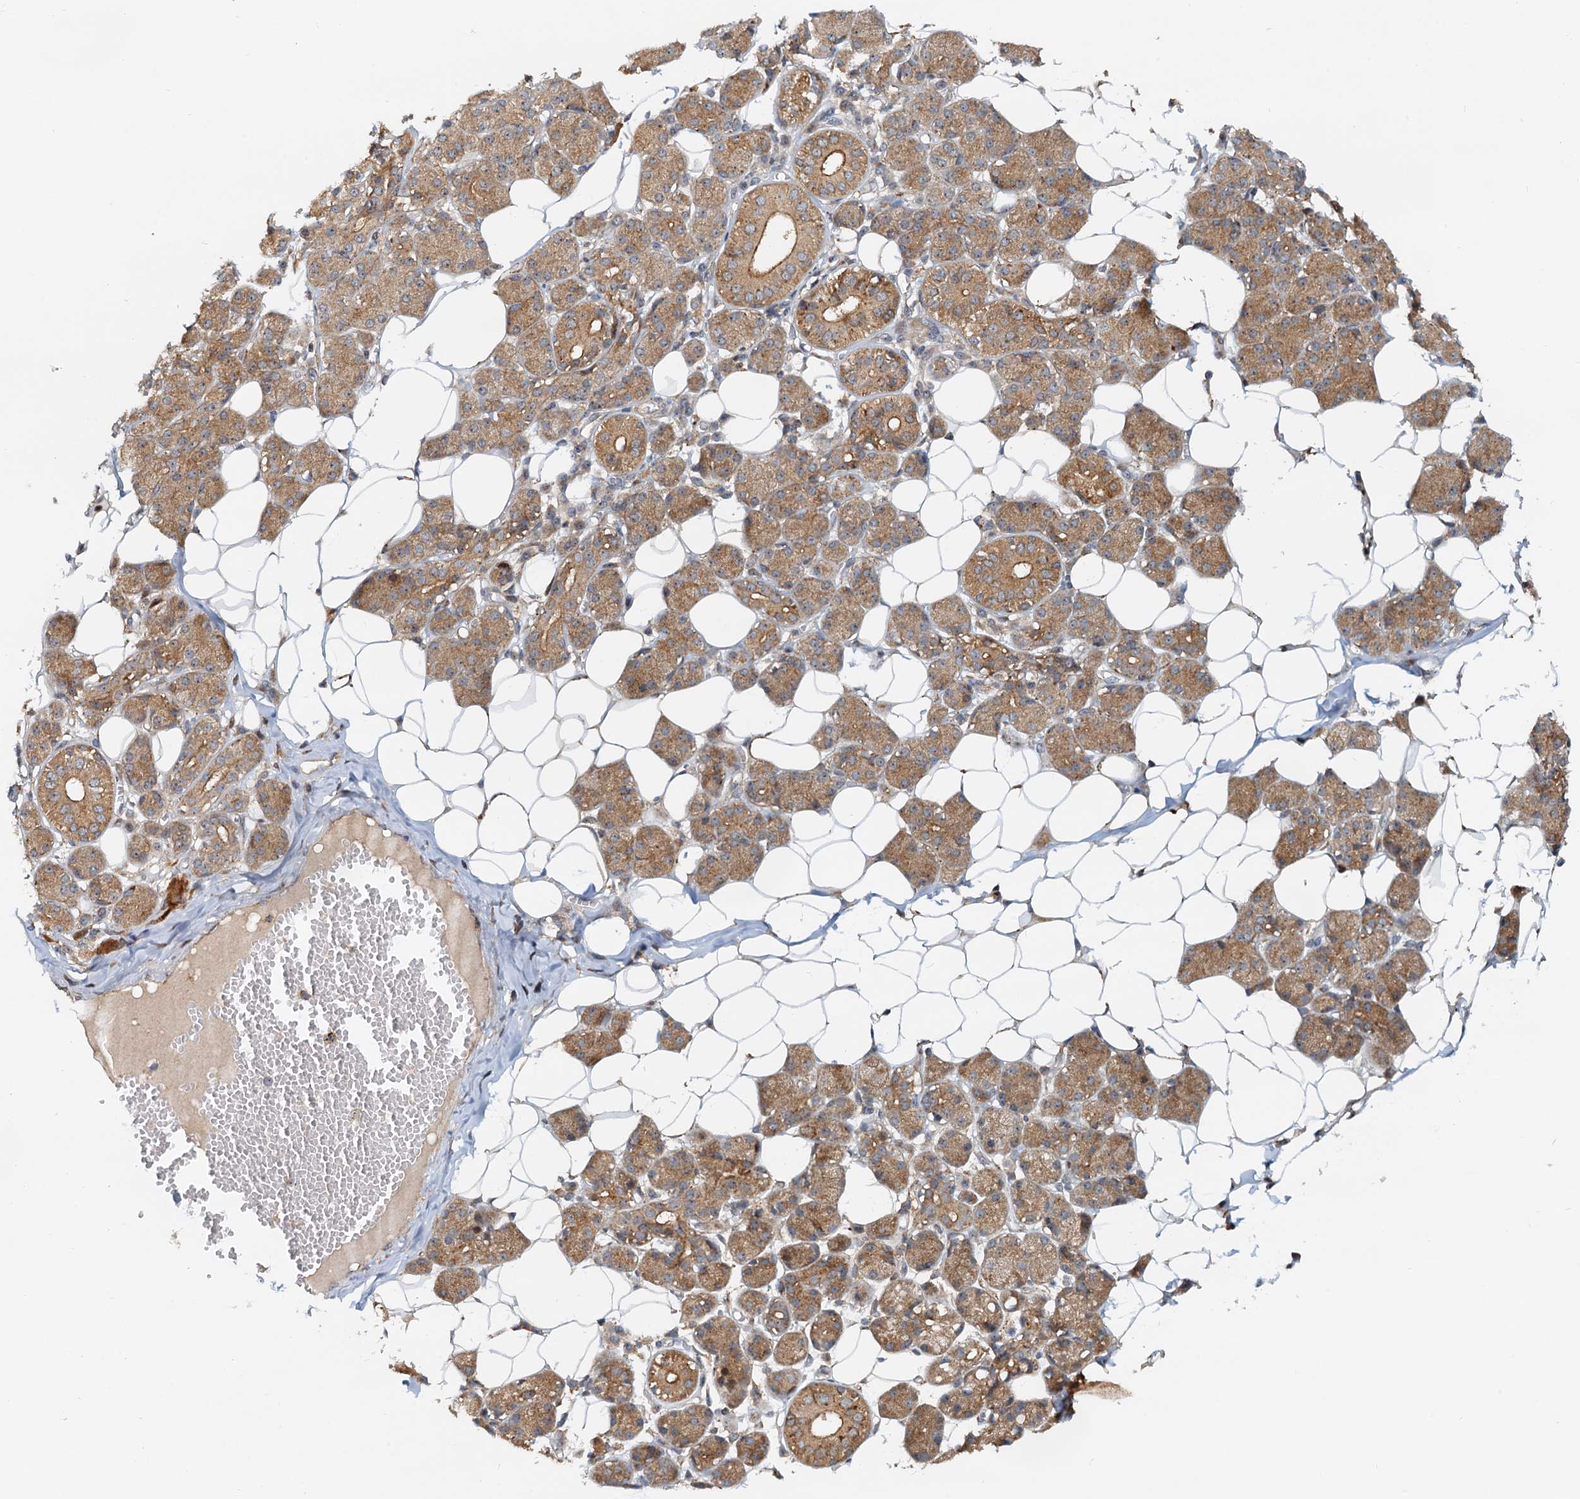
{"staining": {"intensity": "moderate", "quantity": ">75%", "location": "cytoplasmic/membranous"}, "tissue": "salivary gland", "cell_type": "Glandular cells", "image_type": "normal", "snomed": [{"axis": "morphology", "description": "Normal tissue, NOS"}, {"axis": "topography", "description": "Salivary gland"}], "caption": "An immunohistochemistry (IHC) histopathology image of normal tissue is shown. Protein staining in brown highlights moderate cytoplasmic/membranous positivity in salivary gland within glandular cells.", "gene": "TOLLIP", "patient": {"sex": "female", "age": 33}}